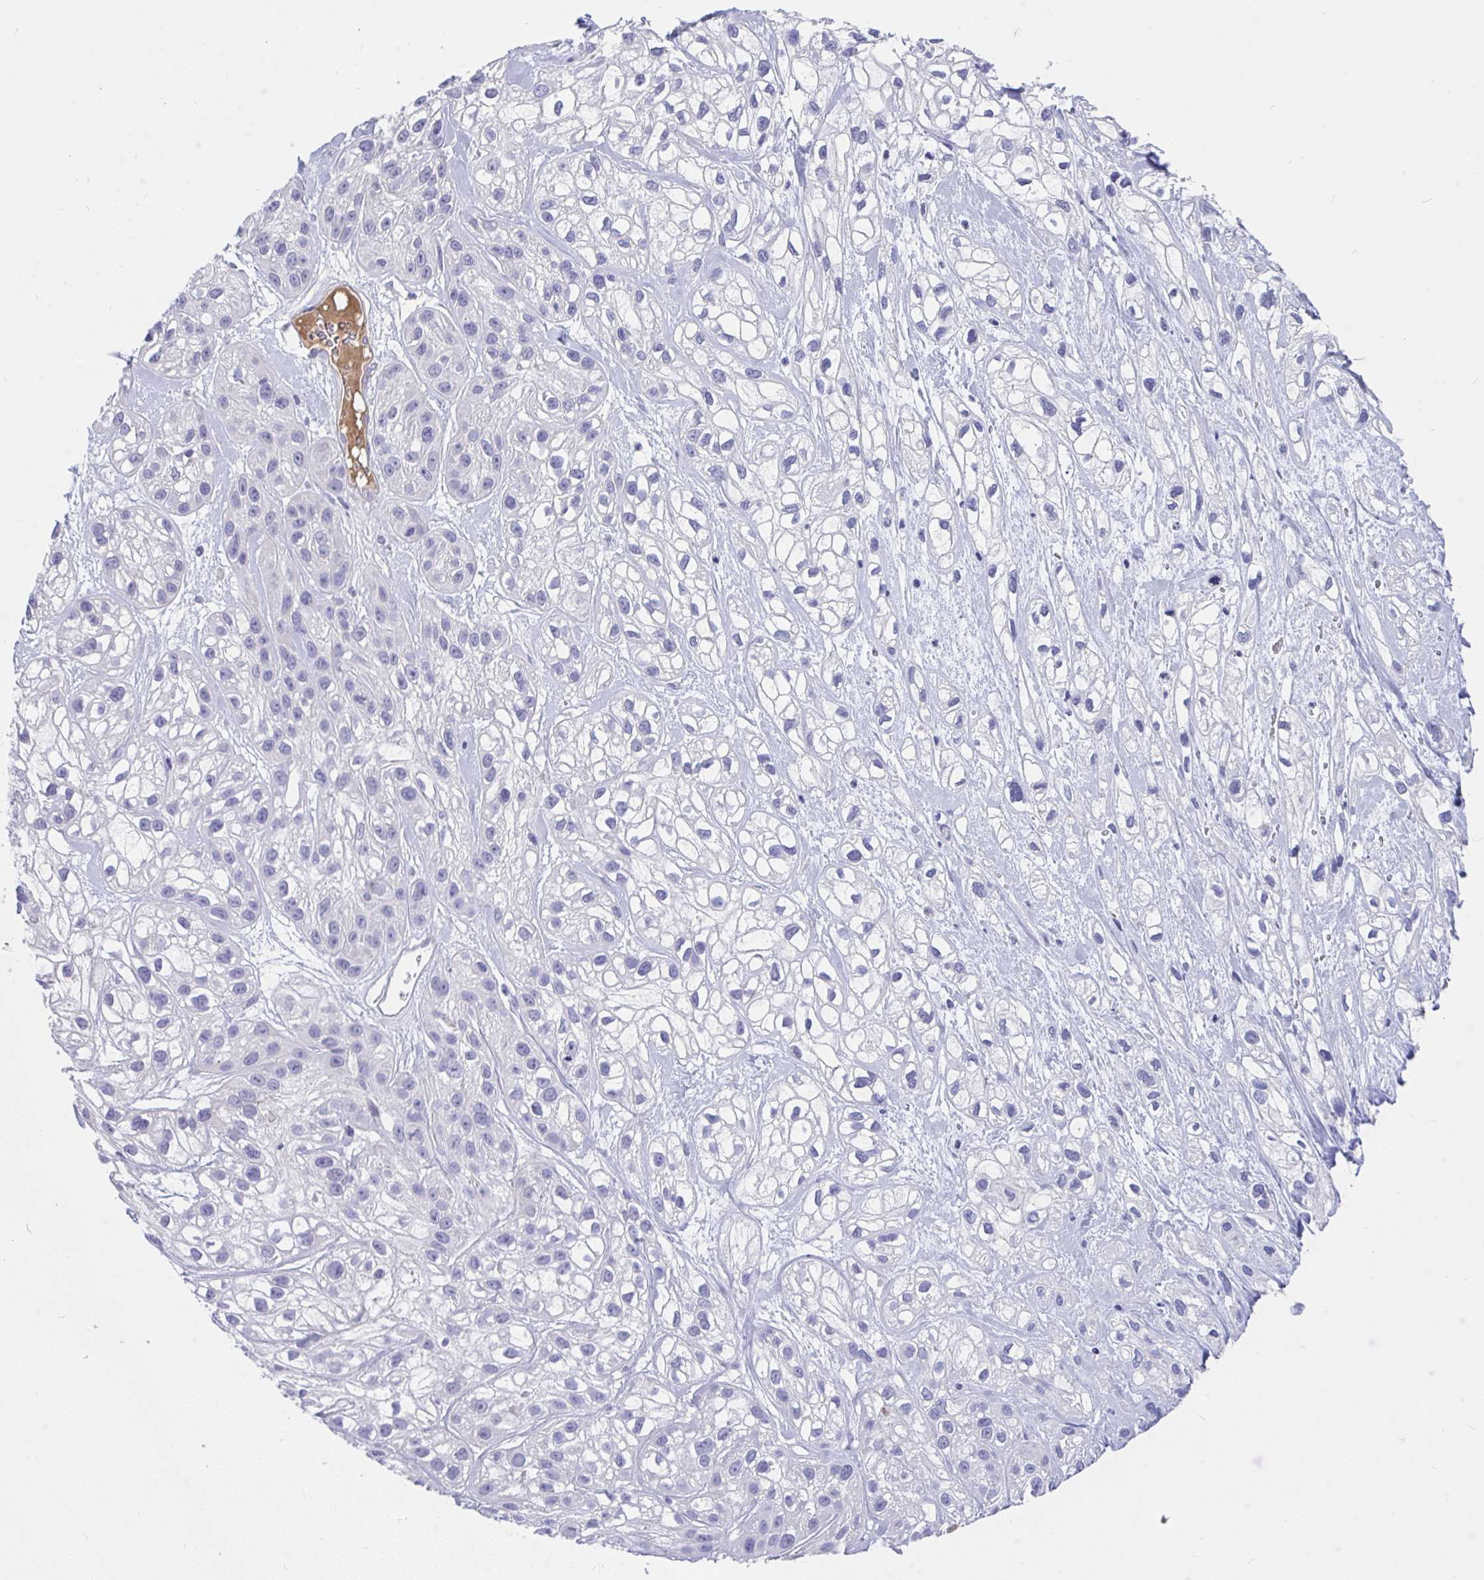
{"staining": {"intensity": "negative", "quantity": "none", "location": "none"}, "tissue": "skin cancer", "cell_type": "Tumor cells", "image_type": "cancer", "snomed": [{"axis": "morphology", "description": "Squamous cell carcinoma, NOS"}, {"axis": "topography", "description": "Skin"}], "caption": "Immunohistochemistry histopathology image of human squamous cell carcinoma (skin) stained for a protein (brown), which shows no staining in tumor cells.", "gene": "CCSAP", "patient": {"sex": "male", "age": 82}}